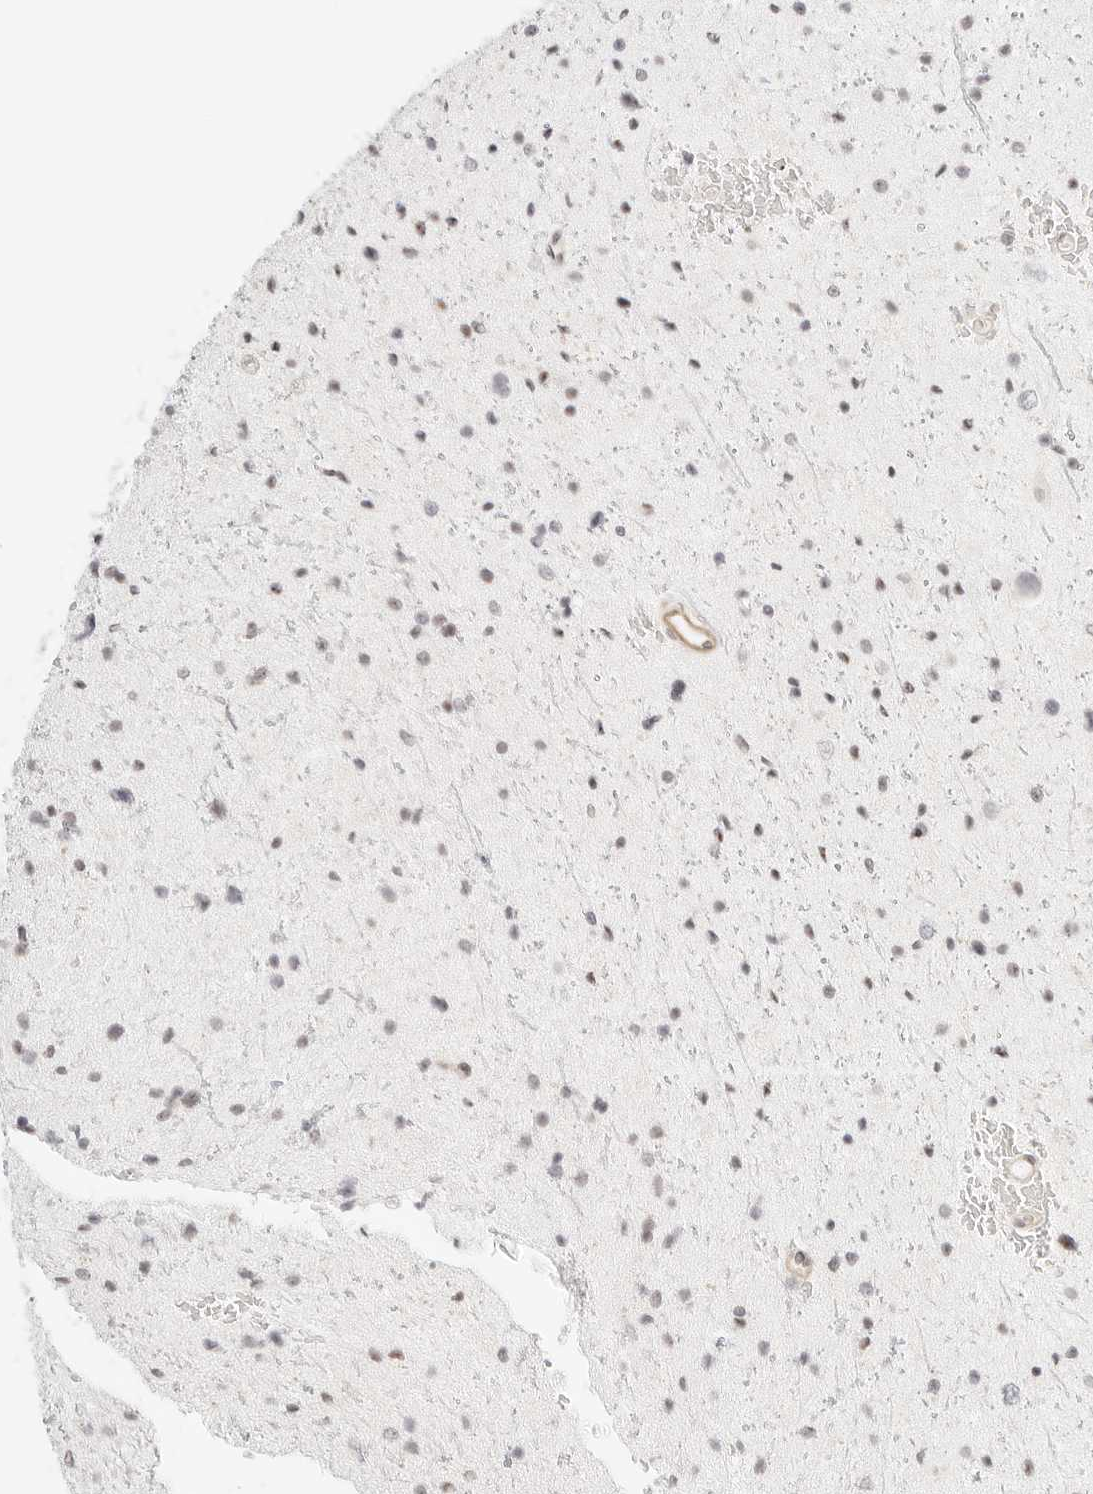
{"staining": {"intensity": "negative", "quantity": "none", "location": "none"}, "tissue": "glioma", "cell_type": "Tumor cells", "image_type": "cancer", "snomed": [{"axis": "morphology", "description": "Glioma, malignant, Low grade"}, {"axis": "topography", "description": "Brain"}], "caption": "DAB immunohistochemical staining of malignant glioma (low-grade) reveals no significant positivity in tumor cells. (Stains: DAB (3,3'-diaminobenzidine) IHC with hematoxylin counter stain, Microscopy: brightfield microscopy at high magnification).", "gene": "TEKT2", "patient": {"sex": "female", "age": 37}}